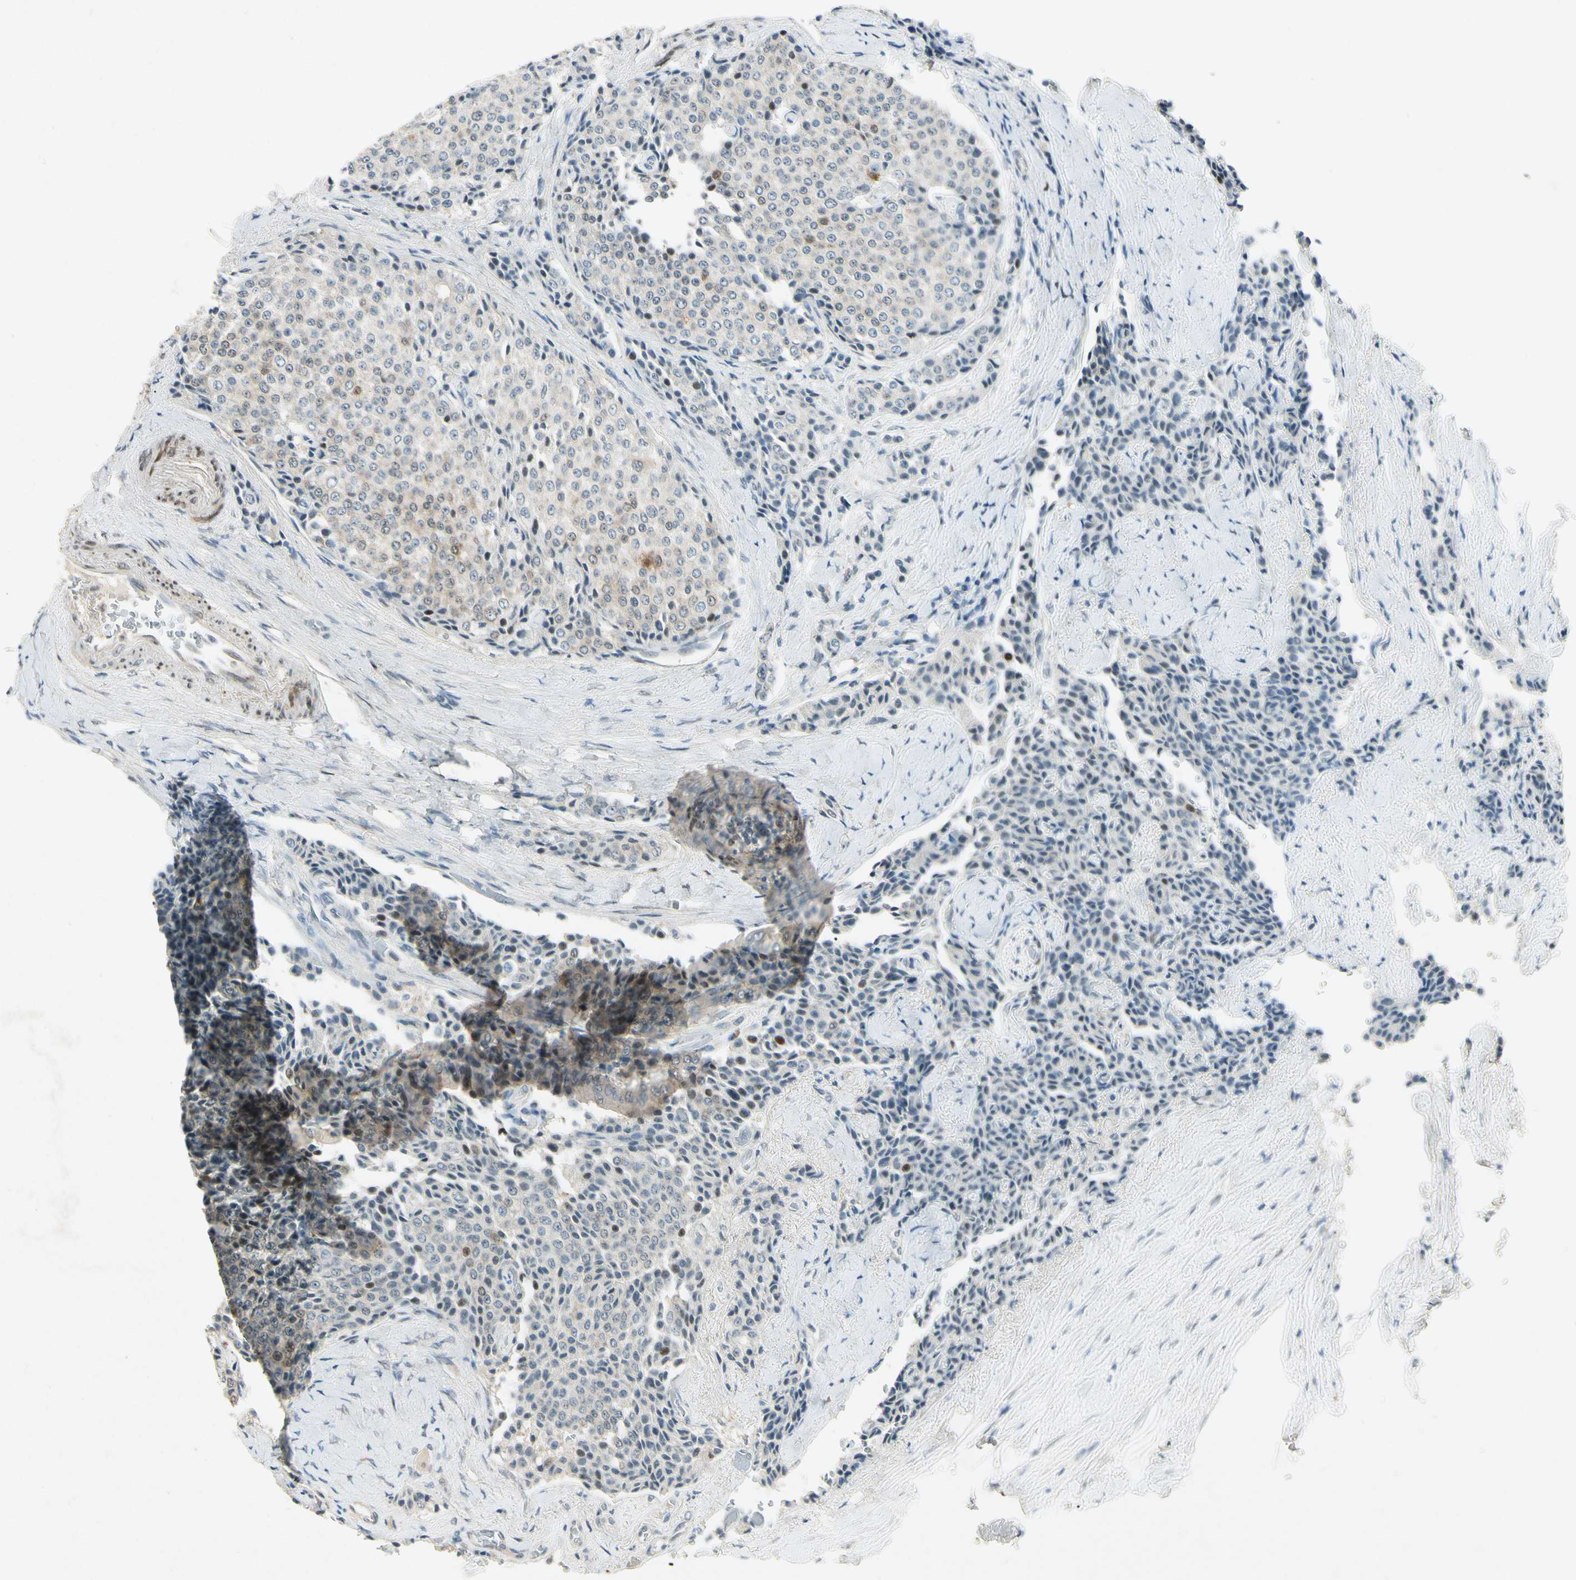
{"staining": {"intensity": "weak", "quantity": "<25%", "location": "cytoplasmic/membranous"}, "tissue": "carcinoid", "cell_type": "Tumor cells", "image_type": "cancer", "snomed": [{"axis": "morphology", "description": "Carcinoid, malignant, NOS"}, {"axis": "topography", "description": "Colon"}], "caption": "Photomicrograph shows no significant protein staining in tumor cells of malignant carcinoid.", "gene": "HSPA1B", "patient": {"sex": "female", "age": 61}}